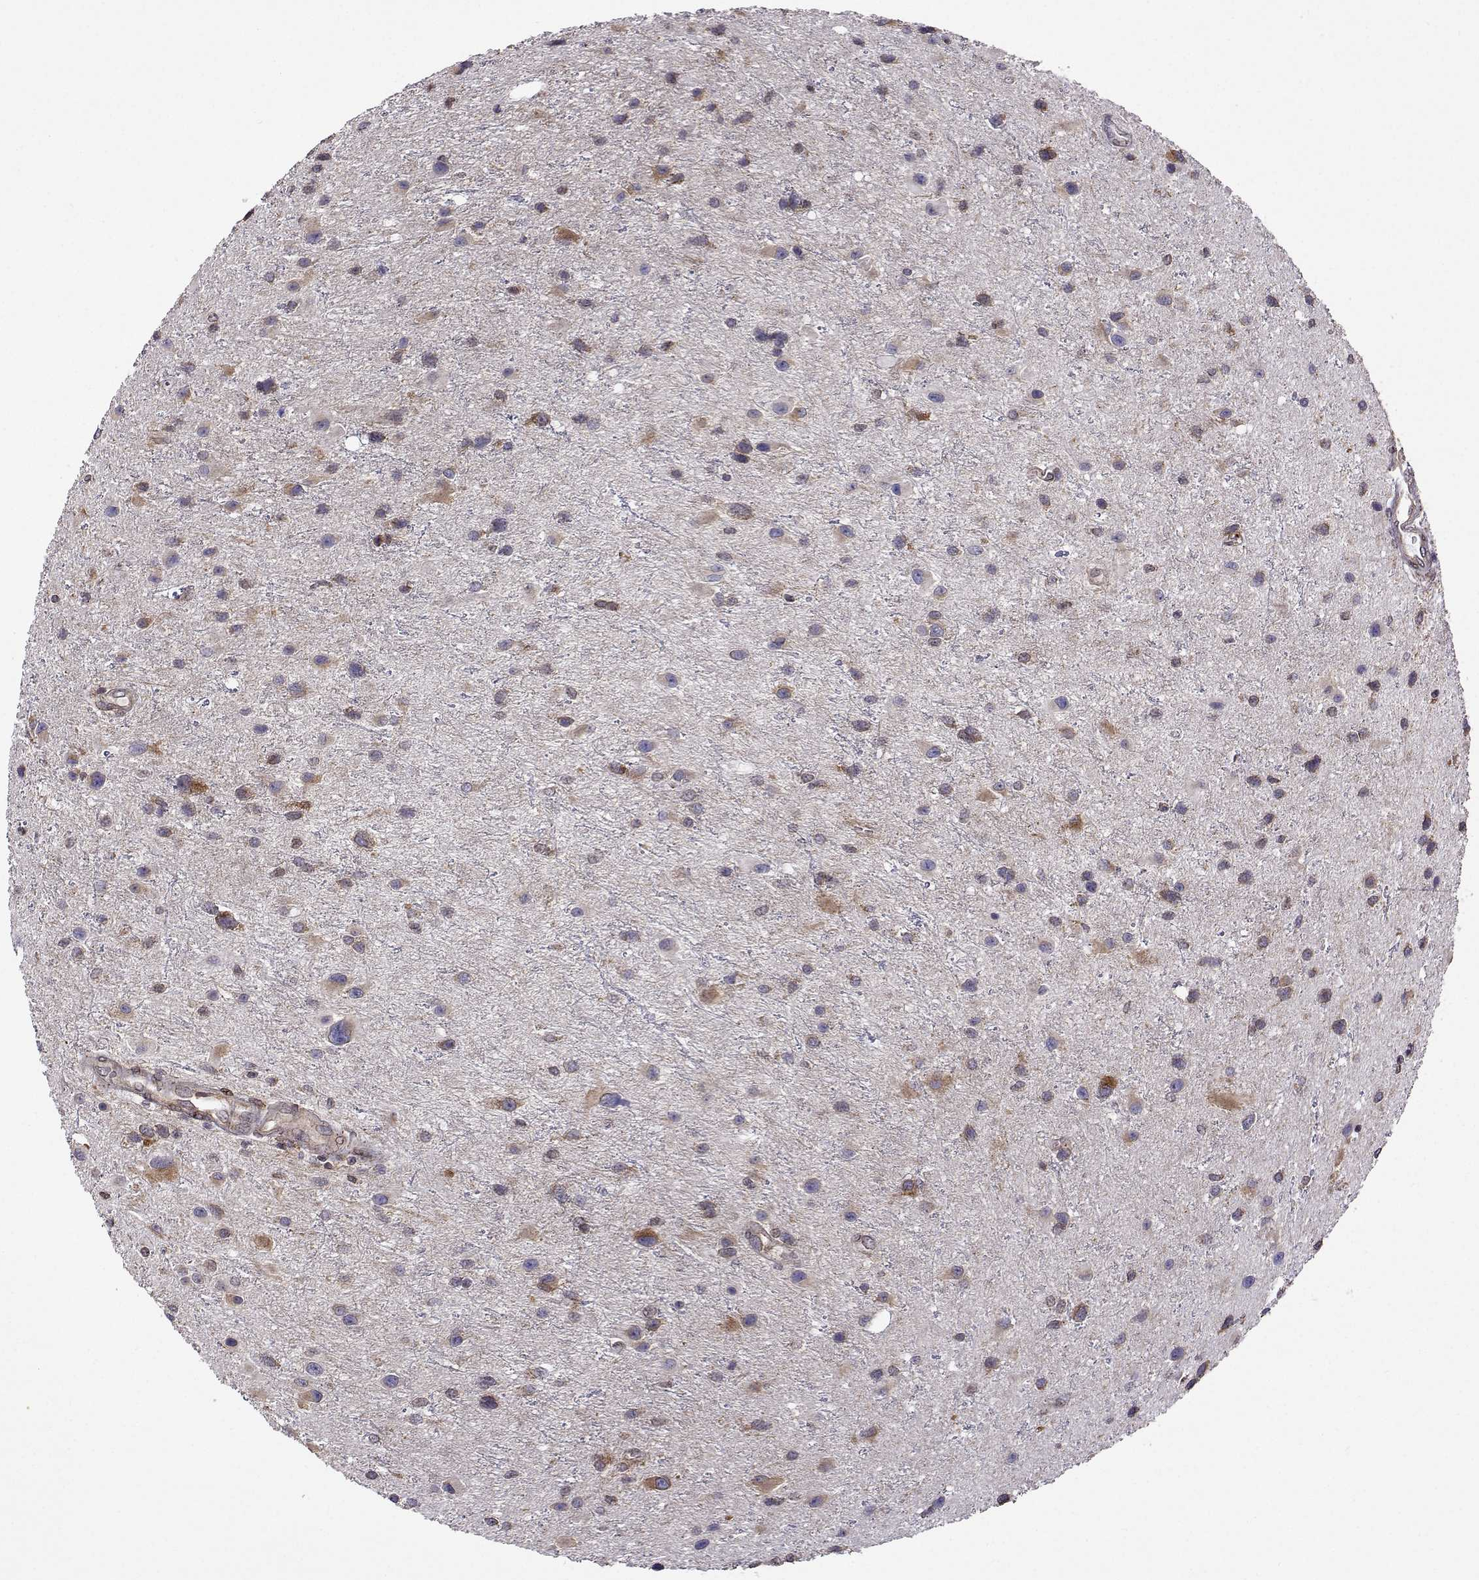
{"staining": {"intensity": "negative", "quantity": "none", "location": "none"}, "tissue": "glioma", "cell_type": "Tumor cells", "image_type": "cancer", "snomed": [{"axis": "morphology", "description": "Glioma, malignant, Low grade"}, {"axis": "topography", "description": "Brain"}], "caption": "Immunohistochemistry micrograph of malignant glioma (low-grade) stained for a protein (brown), which exhibits no positivity in tumor cells. (DAB (3,3'-diaminobenzidine) immunohistochemistry with hematoxylin counter stain).", "gene": "PGRMC2", "patient": {"sex": "female", "age": 32}}